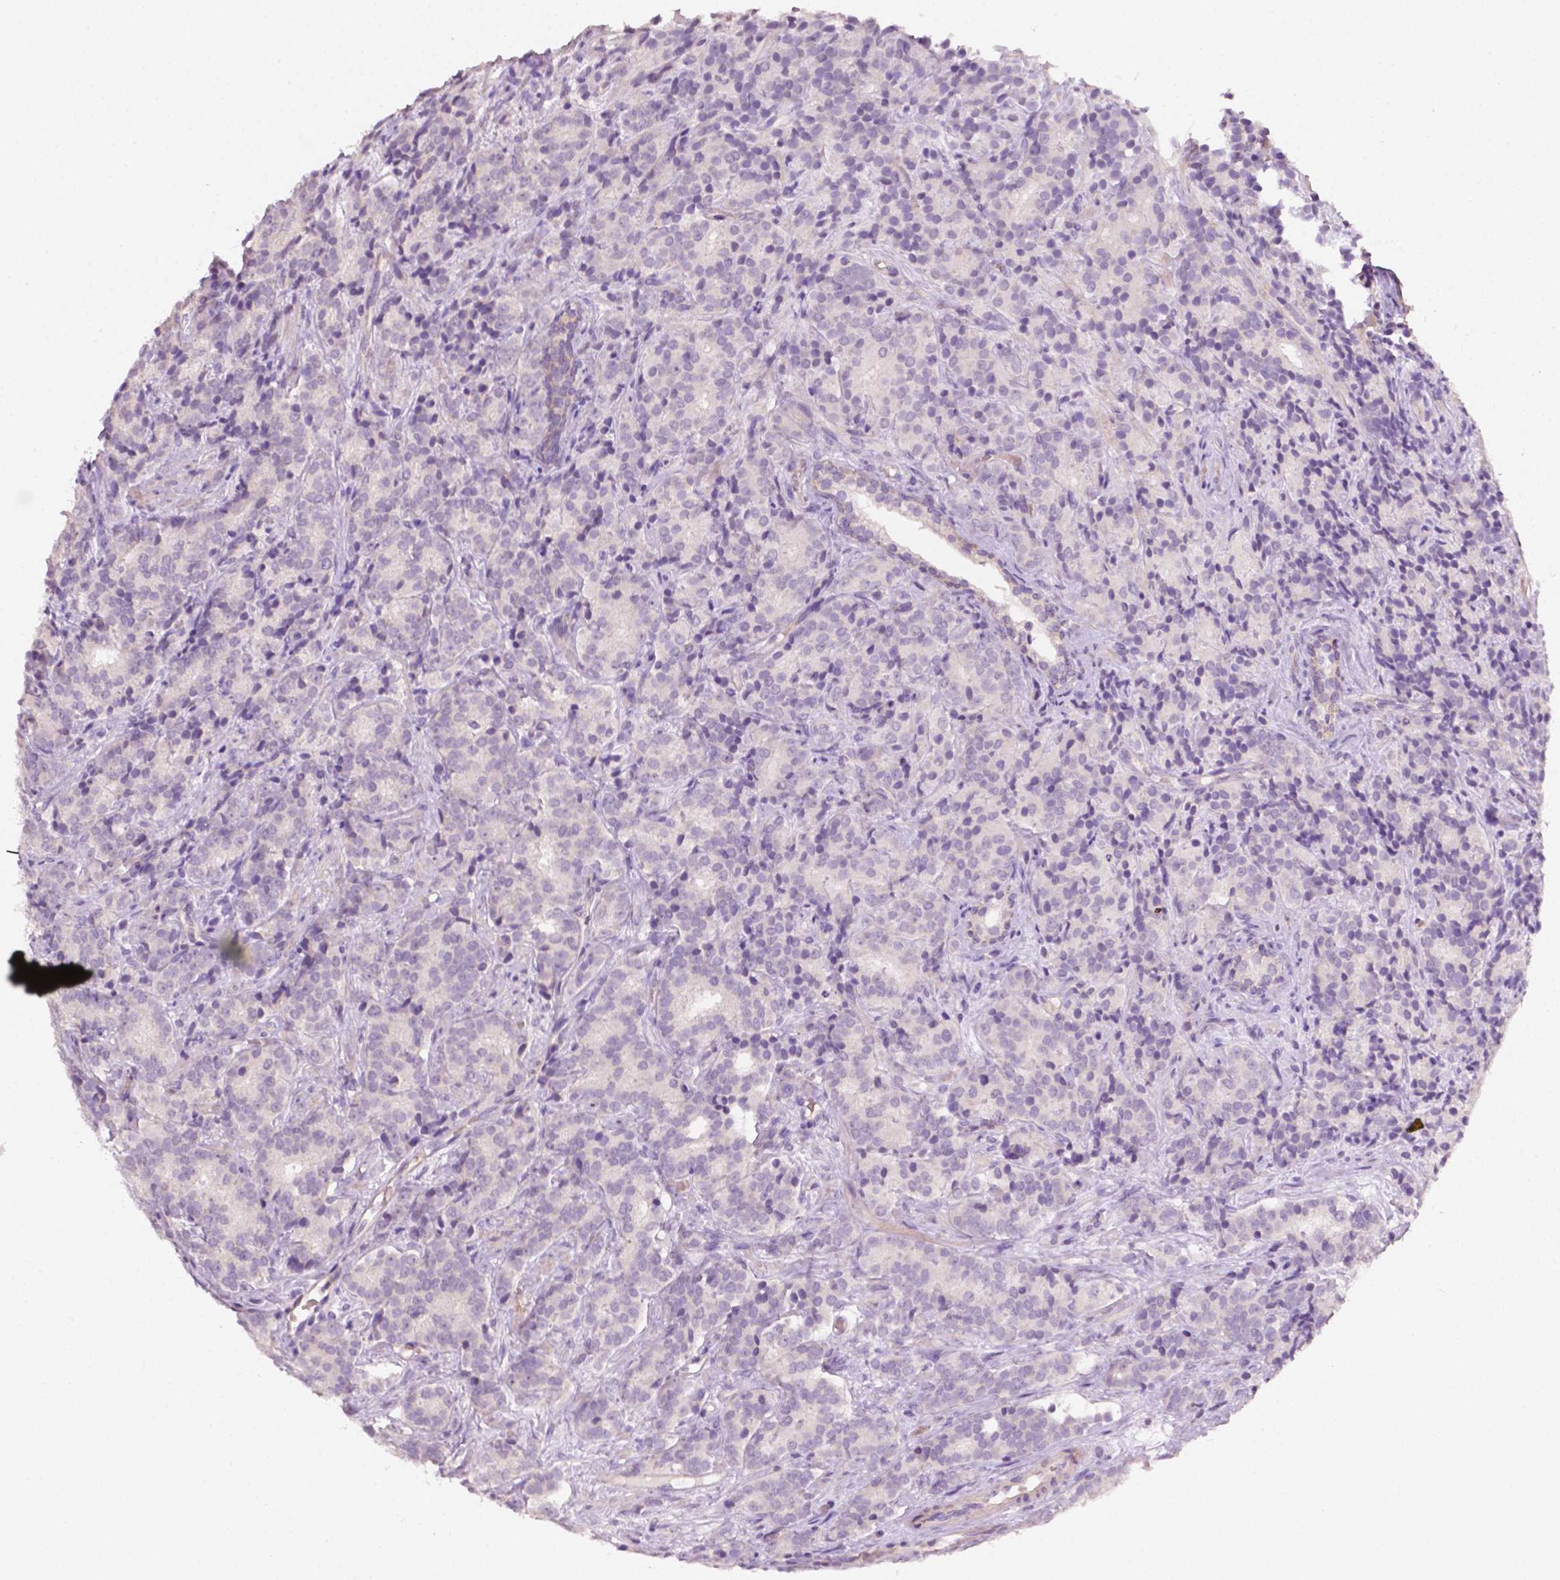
{"staining": {"intensity": "negative", "quantity": "none", "location": "none"}, "tissue": "prostate cancer", "cell_type": "Tumor cells", "image_type": "cancer", "snomed": [{"axis": "morphology", "description": "Adenocarcinoma, High grade"}, {"axis": "topography", "description": "Prostate"}], "caption": "IHC histopathology image of prostate cancer (high-grade adenocarcinoma) stained for a protein (brown), which displays no positivity in tumor cells.", "gene": "EGFR", "patient": {"sex": "male", "age": 90}}